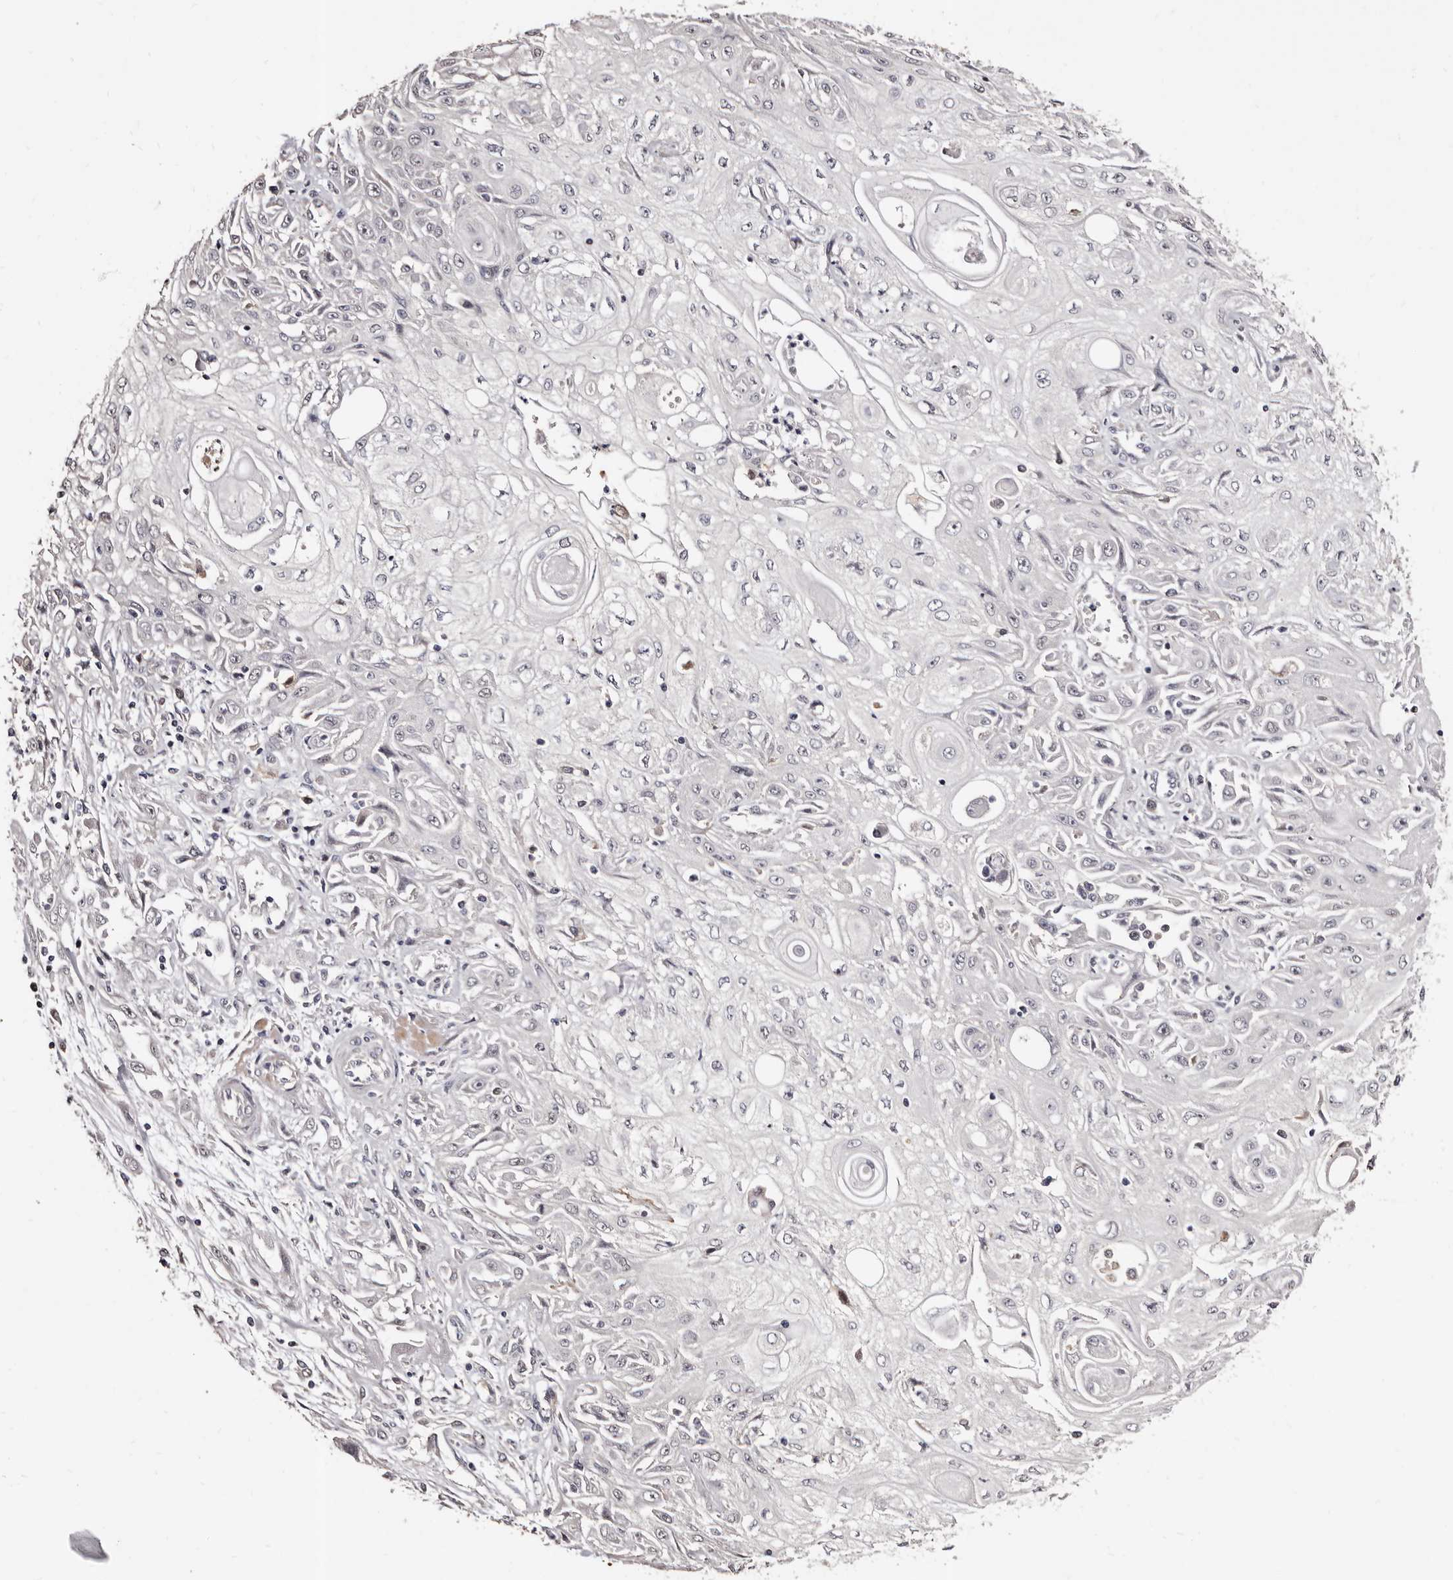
{"staining": {"intensity": "negative", "quantity": "none", "location": "none"}, "tissue": "skin cancer", "cell_type": "Tumor cells", "image_type": "cancer", "snomed": [{"axis": "morphology", "description": "Squamous cell carcinoma, NOS"}, {"axis": "morphology", "description": "Squamous cell carcinoma, metastatic, NOS"}, {"axis": "topography", "description": "Skin"}, {"axis": "topography", "description": "Lymph node"}], "caption": "Micrograph shows no significant protein expression in tumor cells of skin cancer (squamous cell carcinoma). (Brightfield microscopy of DAB (3,3'-diaminobenzidine) immunohistochemistry at high magnification).", "gene": "PTAFR", "patient": {"sex": "male", "age": 75}}